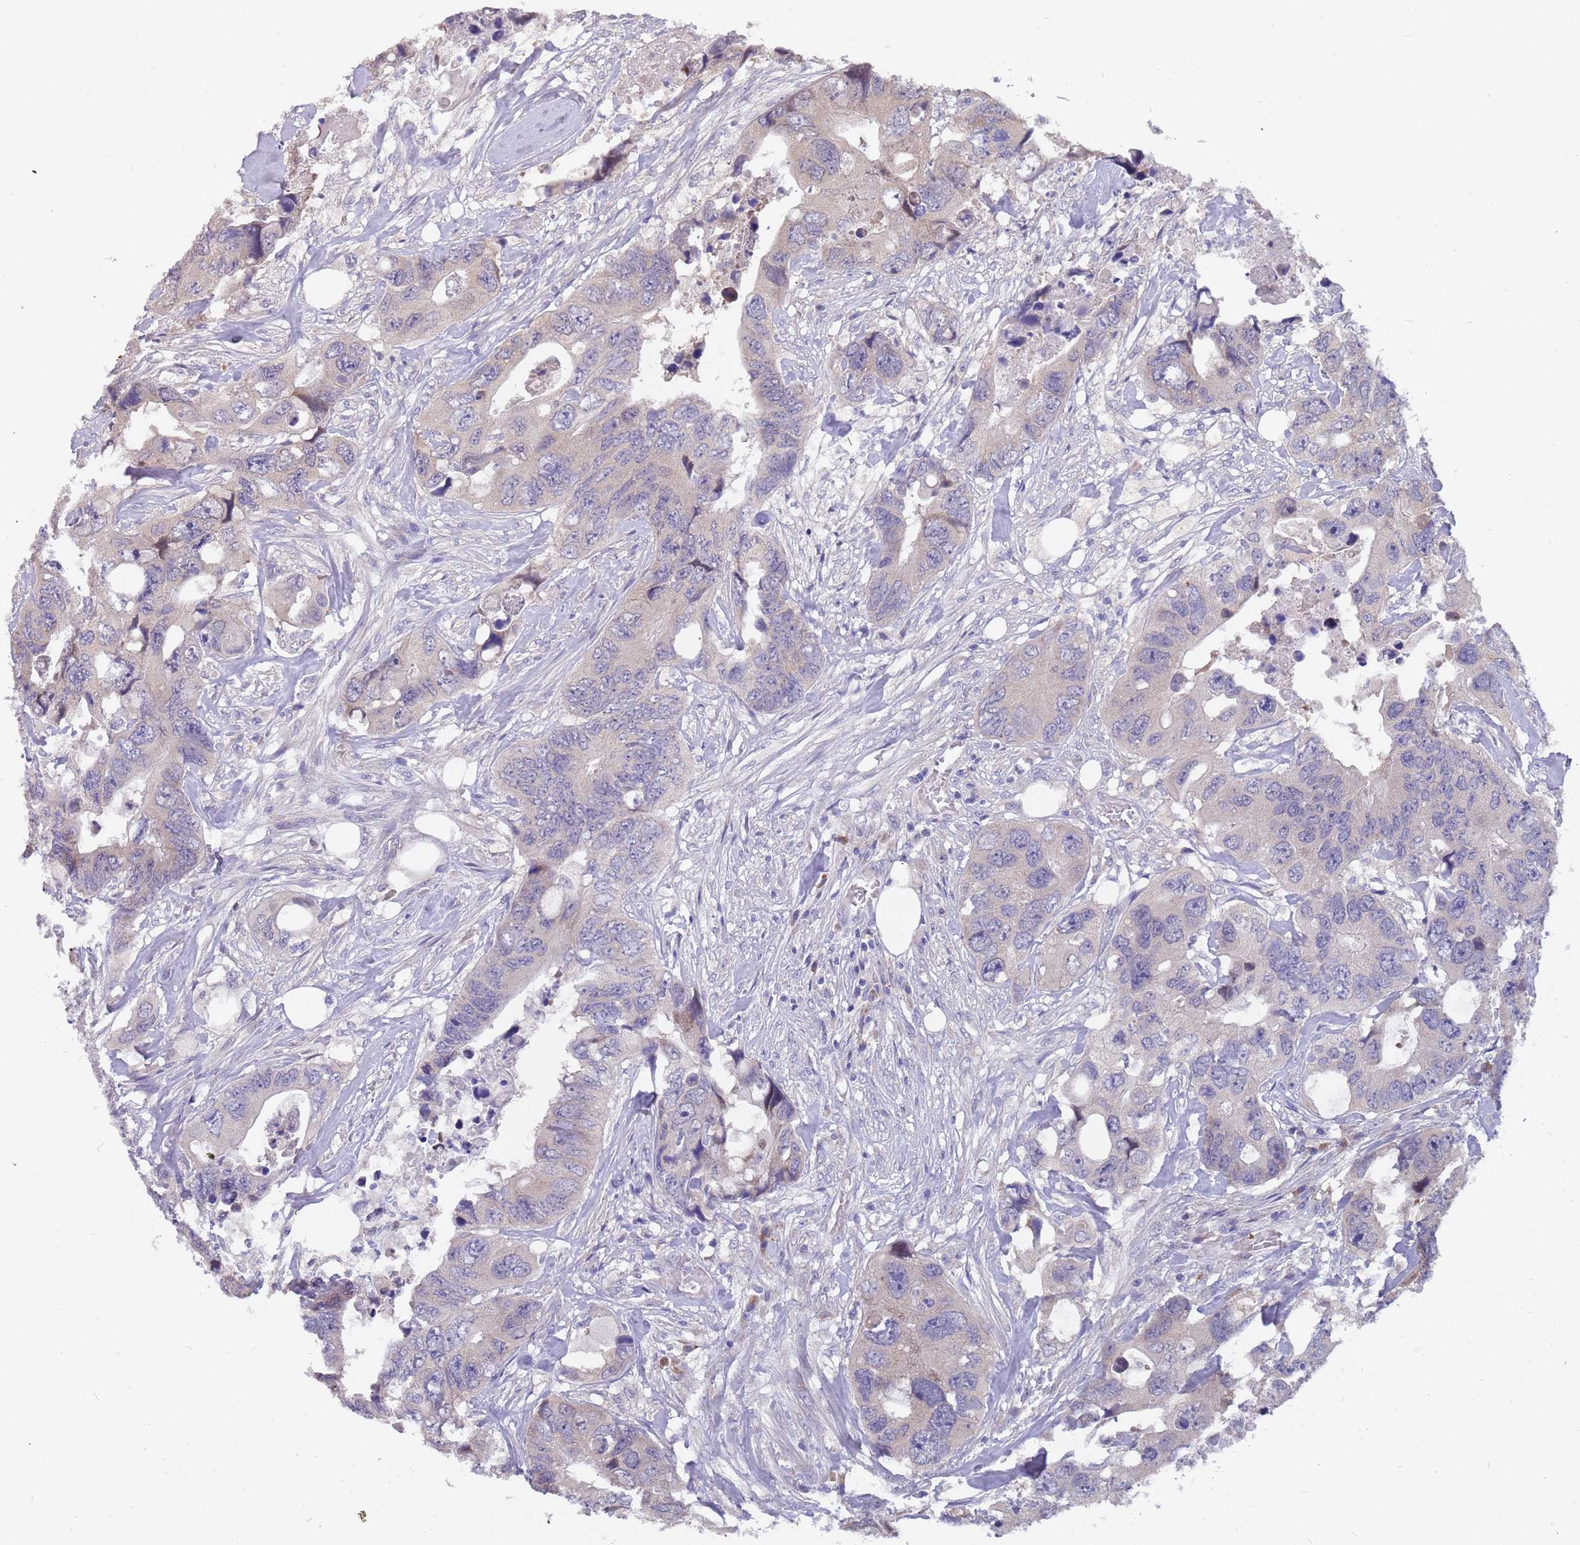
{"staining": {"intensity": "negative", "quantity": "none", "location": "none"}, "tissue": "colorectal cancer", "cell_type": "Tumor cells", "image_type": "cancer", "snomed": [{"axis": "morphology", "description": "Adenocarcinoma, NOS"}, {"axis": "topography", "description": "Rectum"}], "caption": "IHC of human colorectal adenocarcinoma shows no staining in tumor cells. (Stains: DAB (3,3'-diaminobenzidine) IHC with hematoxylin counter stain, Microscopy: brightfield microscopy at high magnification).", "gene": "ZNF746", "patient": {"sex": "male", "age": 57}}